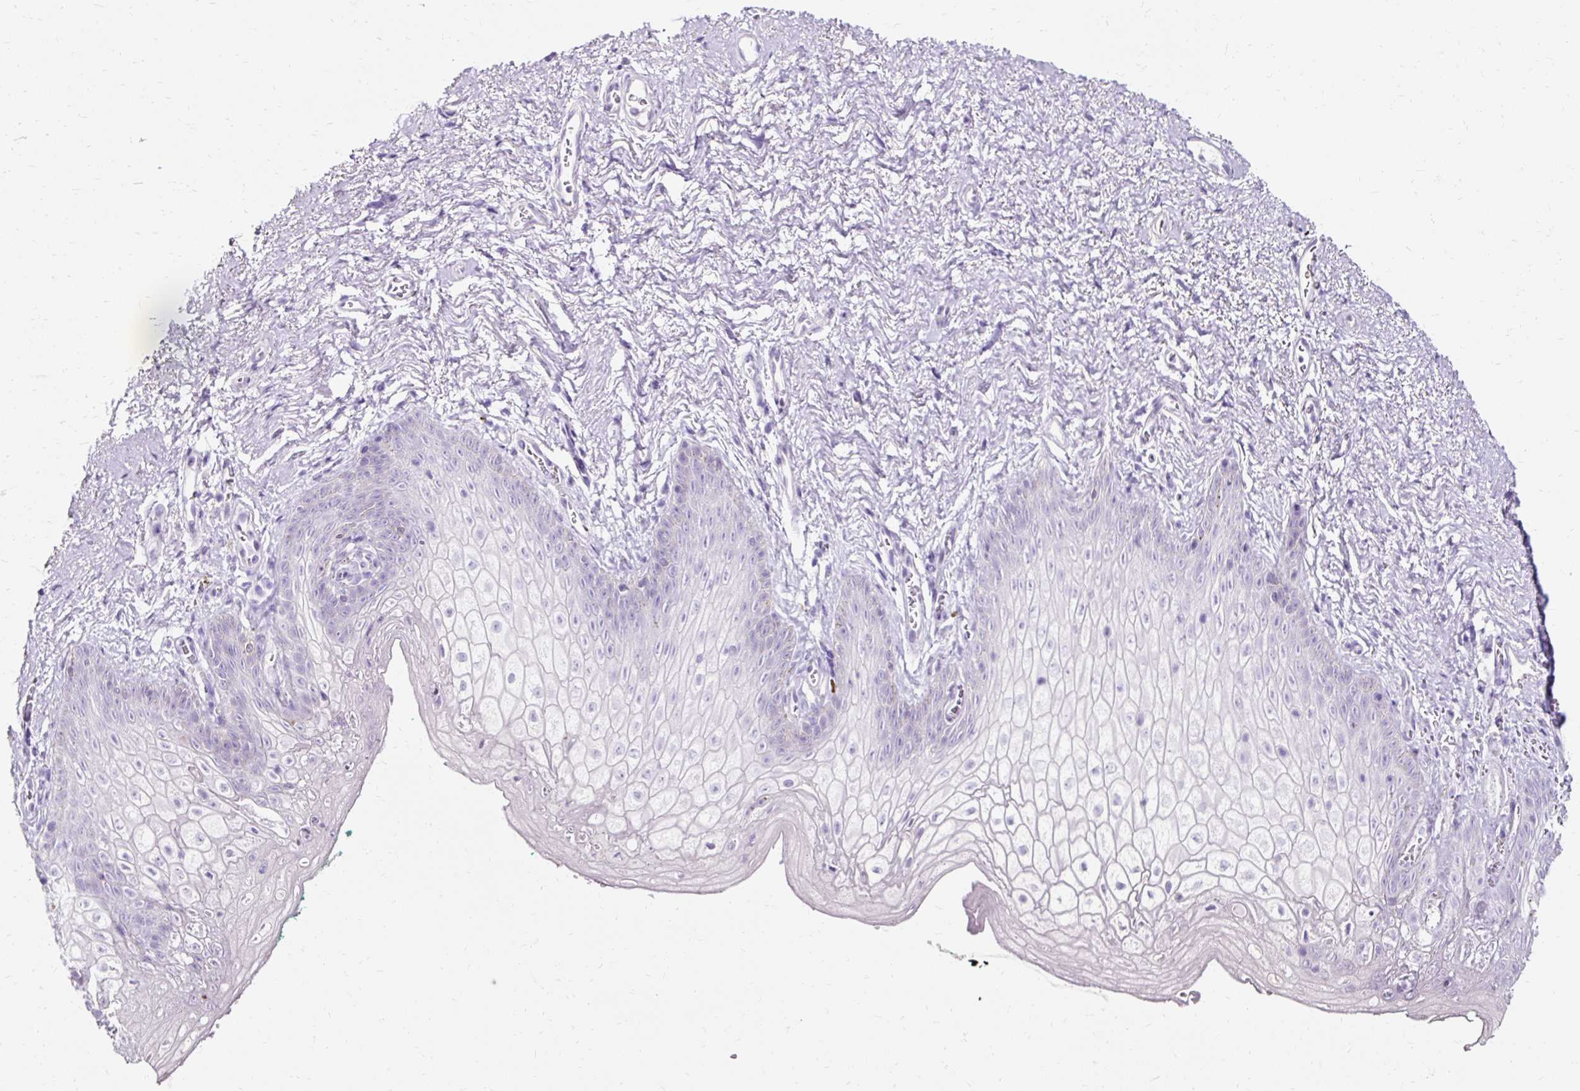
{"staining": {"intensity": "negative", "quantity": "none", "location": "none"}, "tissue": "vagina", "cell_type": "Squamous epithelial cells", "image_type": "normal", "snomed": [{"axis": "morphology", "description": "Normal tissue, NOS"}, {"axis": "topography", "description": "Vulva"}, {"axis": "topography", "description": "Vagina"}, {"axis": "topography", "description": "Peripheral nerve tissue"}], "caption": "Immunohistochemistry photomicrograph of benign human vagina stained for a protein (brown), which shows no staining in squamous epithelial cells. (Brightfield microscopy of DAB (3,3'-diaminobenzidine) immunohistochemistry at high magnification).", "gene": "CLDN25", "patient": {"sex": "female", "age": 66}}